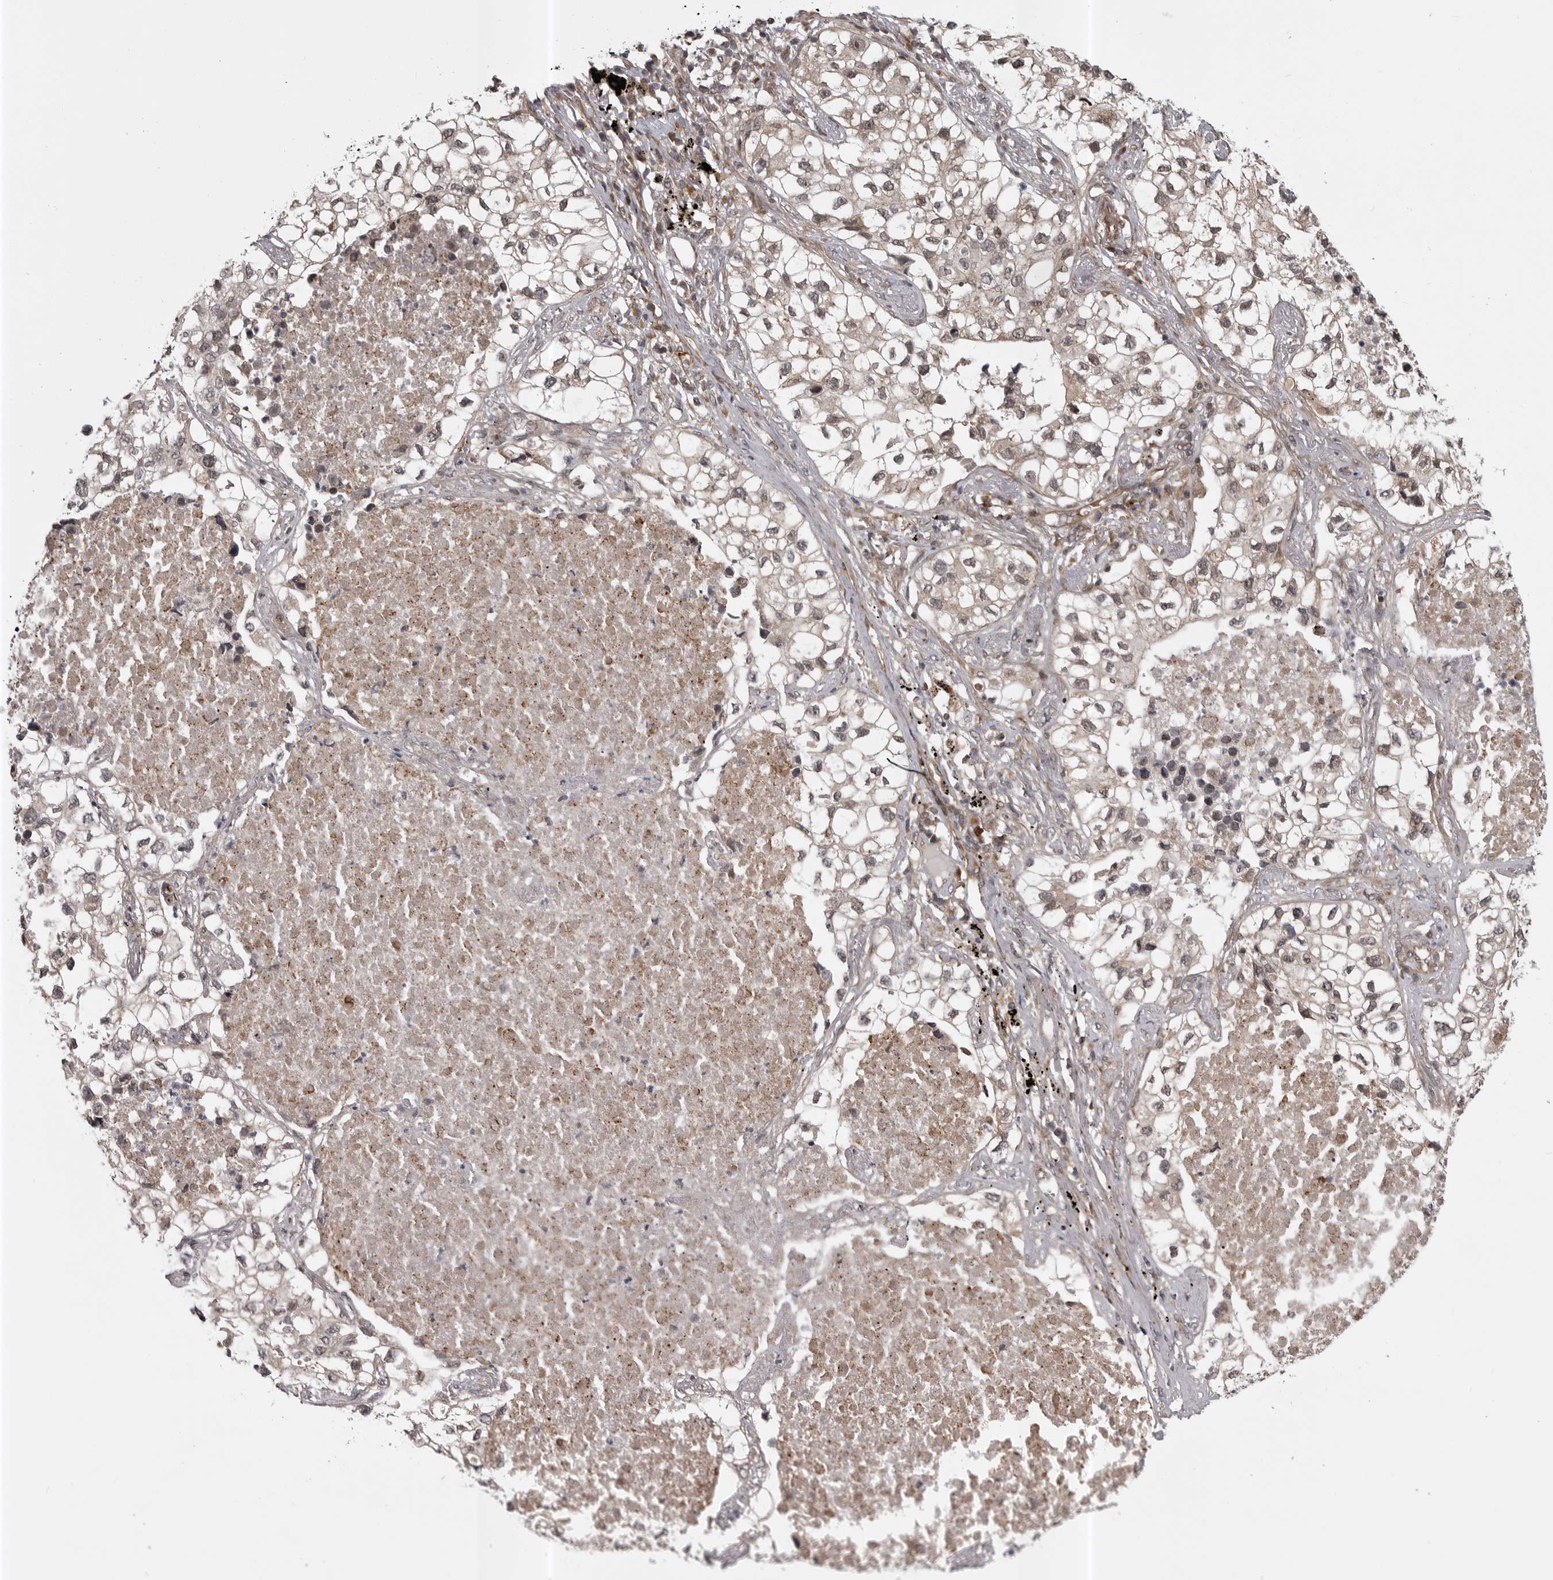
{"staining": {"intensity": "weak", "quantity": "<25%", "location": "cytoplasmic/membranous,nuclear"}, "tissue": "lung cancer", "cell_type": "Tumor cells", "image_type": "cancer", "snomed": [{"axis": "morphology", "description": "Adenocarcinoma, NOS"}, {"axis": "topography", "description": "Lung"}], "caption": "This is an IHC photomicrograph of human lung cancer. There is no positivity in tumor cells.", "gene": "SNX16", "patient": {"sex": "male", "age": 63}}